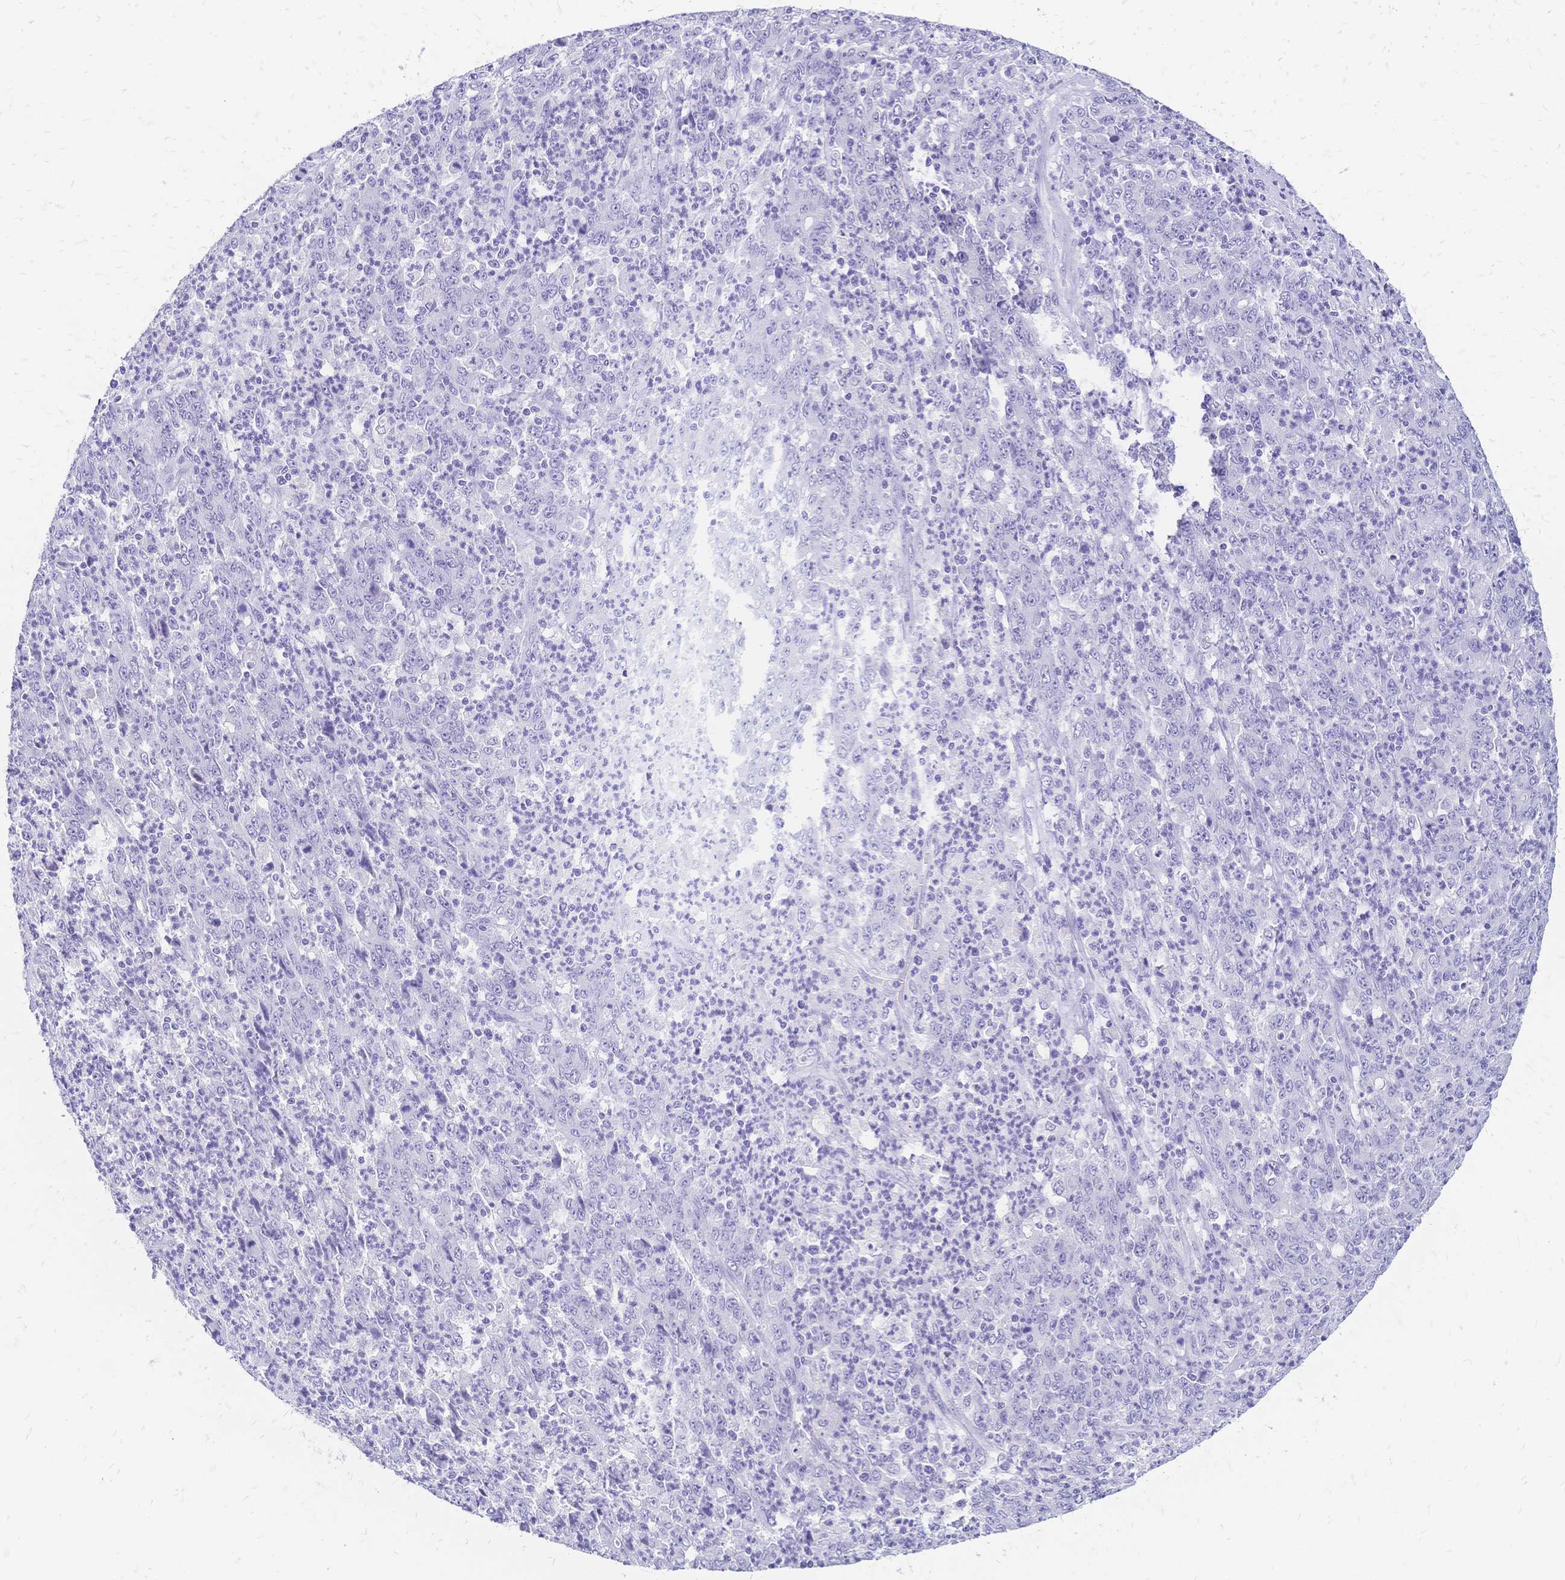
{"staining": {"intensity": "negative", "quantity": "none", "location": "none"}, "tissue": "stomach cancer", "cell_type": "Tumor cells", "image_type": "cancer", "snomed": [{"axis": "morphology", "description": "Adenocarcinoma, NOS"}, {"axis": "topography", "description": "Stomach, lower"}], "caption": "Adenocarcinoma (stomach) was stained to show a protein in brown. There is no significant expression in tumor cells. Nuclei are stained in blue.", "gene": "FA2H", "patient": {"sex": "female", "age": 71}}